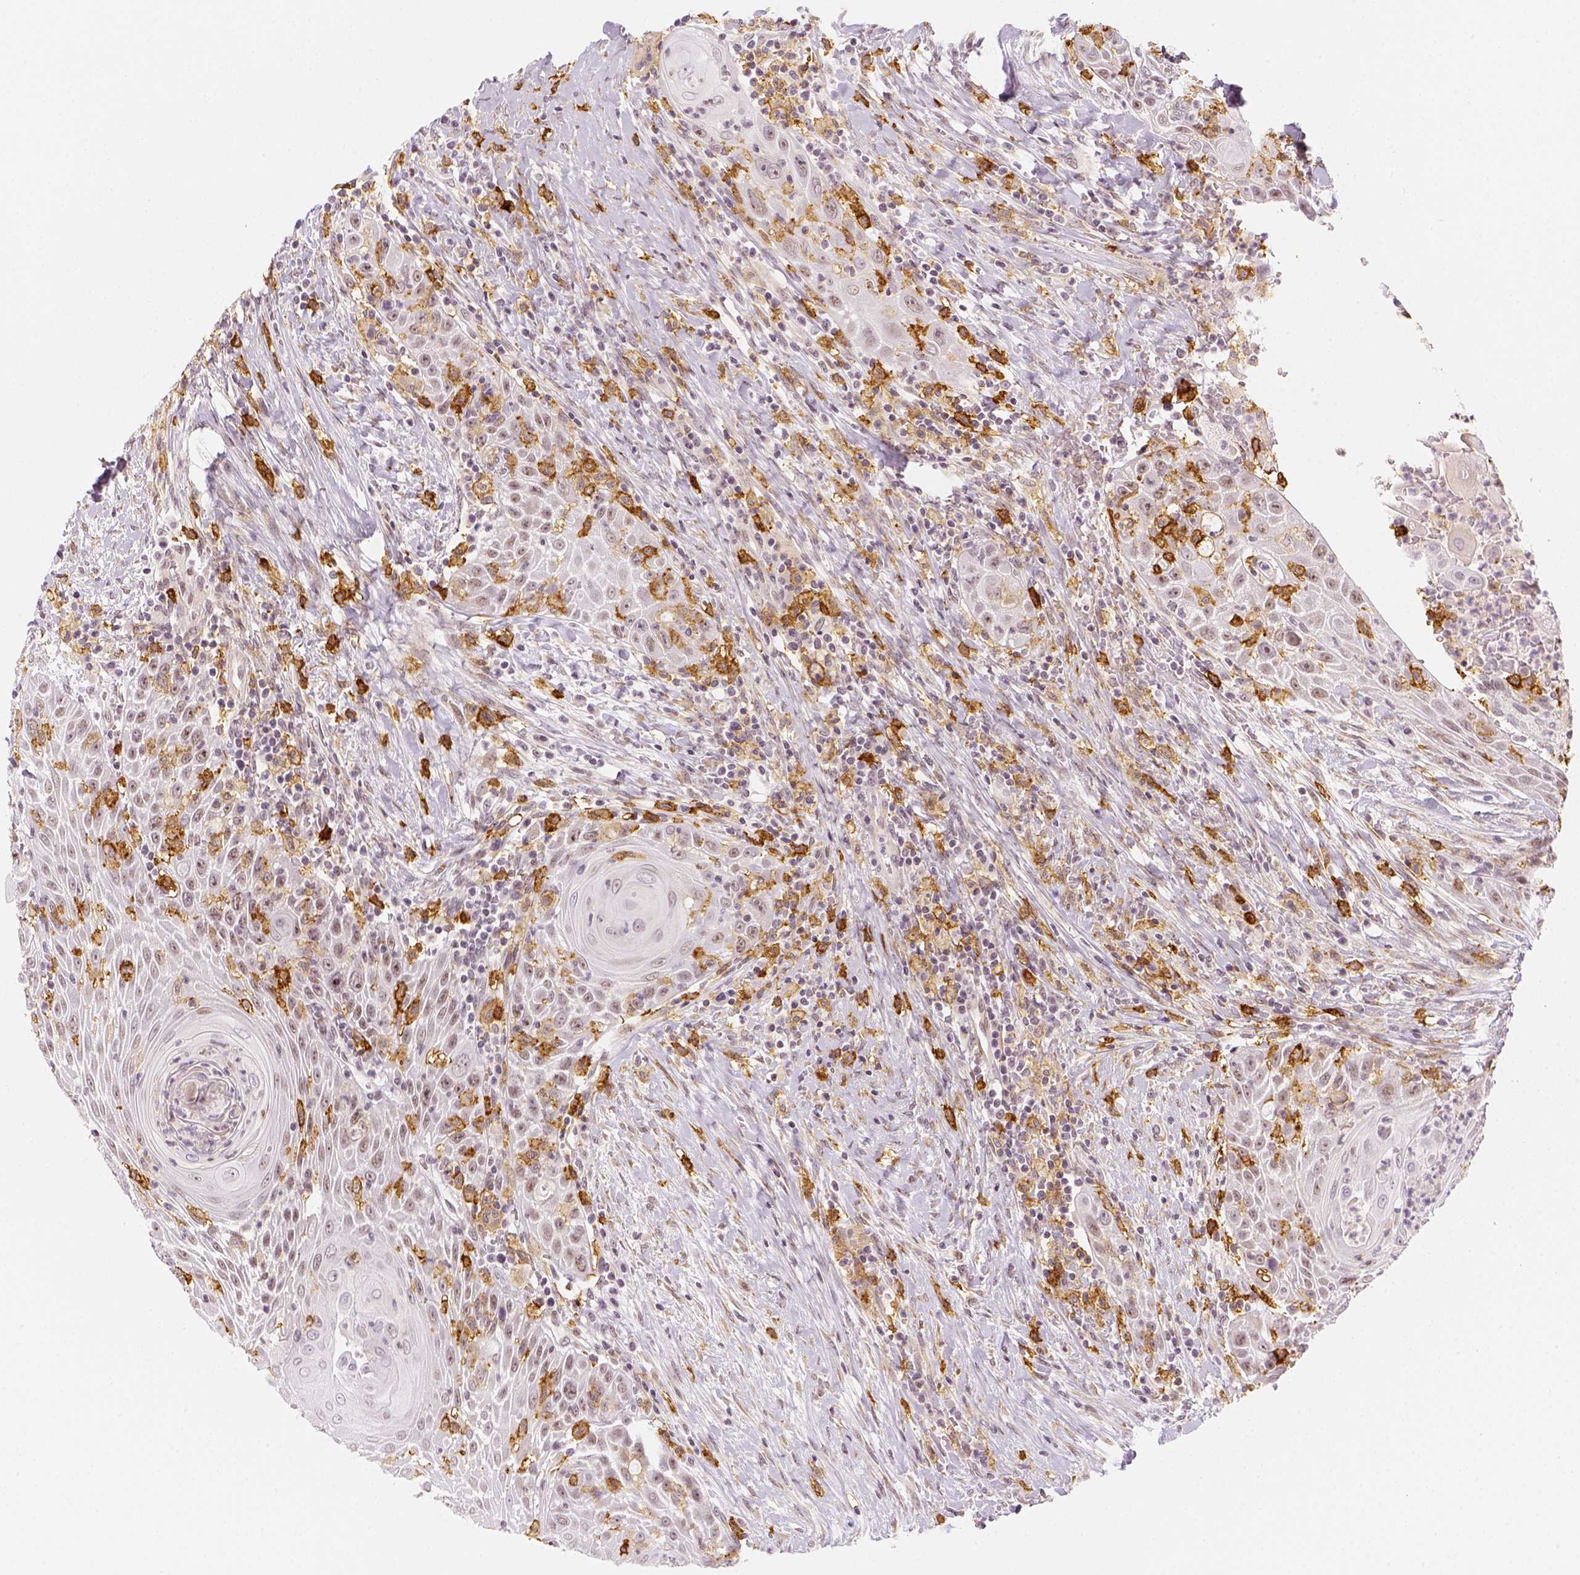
{"staining": {"intensity": "negative", "quantity": "none", "location": "none"}, "tissue": "head and neck cancer", "cell_type": "Tumor cells", "image_type": "cancer", "snomed": [{"axis": "morphology", "description": "Squamous cell carcinoma, NOS"}, {"axis": "topography", "description": "Head-Neck"}], "caption": "A photomicrograph of head and neck cancer stained for a protein displays no brown staining in tumor cells.", "gene": "CD14", "patient": {"sex": "male", "age": 69}}